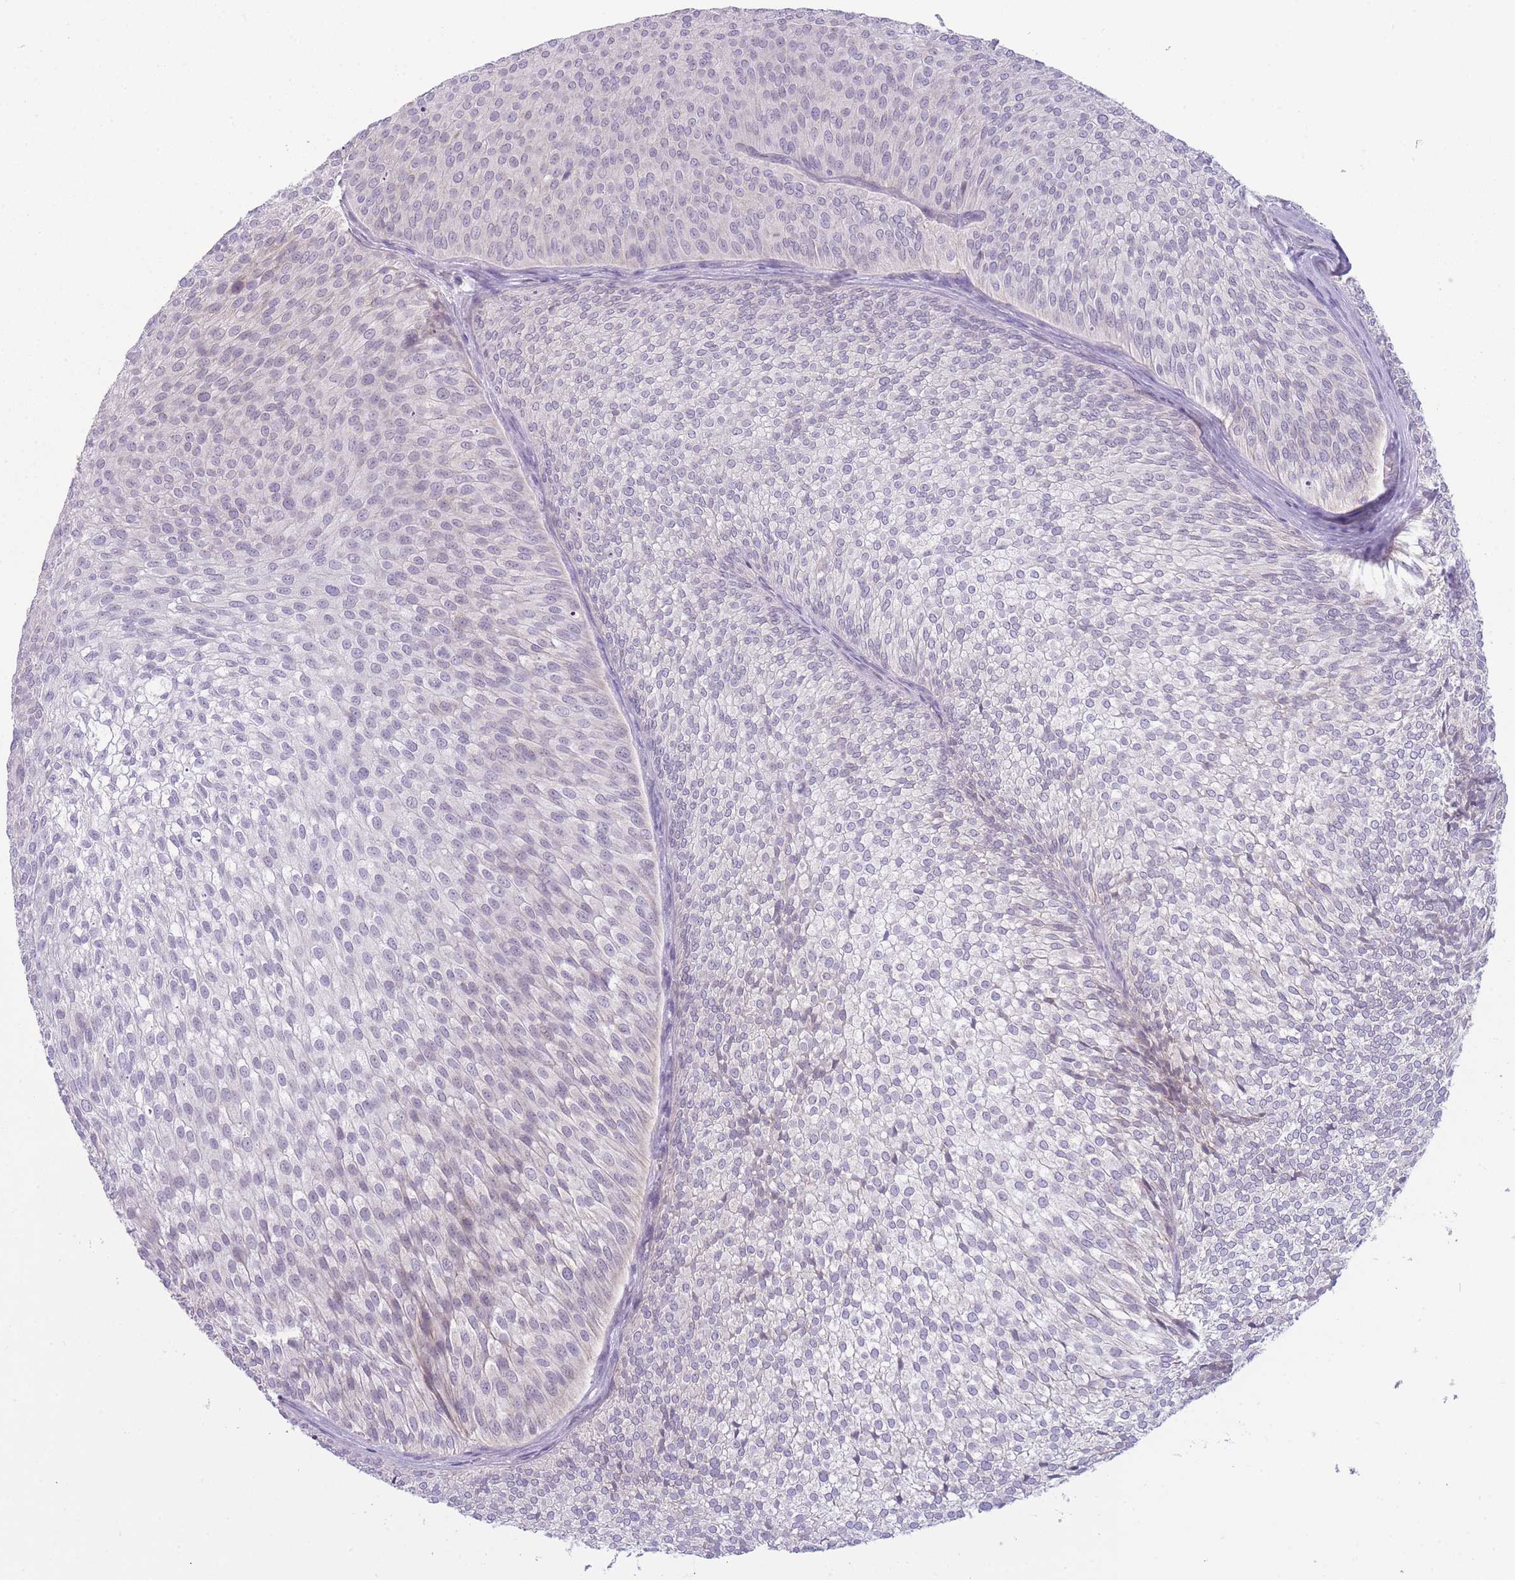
{"staining": {"intensity": "negative", "quantity": "none", "location": "none"}, "tissue": "urothelial cancer", "cell_type": "Tumor cells", "image_type": "cancer", "snomed": [{"axis": "morphology", "description": "Urothelial carcinoma, Low grade"}, {"axis": "topography", "description": "Urinary bladder"}], "caption": "DAB (3,3'-diaminobenzidine) immunohistochemical staining of urothelial cancer shows no significant expression in tumor cells. Brightfield microscopy of immunohistochemistry (IHC) stained with DAB (brown) and hematoxylin (blue), captured at high magnification.", "gene": "DCANP1", "patient": {"sex": "male", "age": 91}}